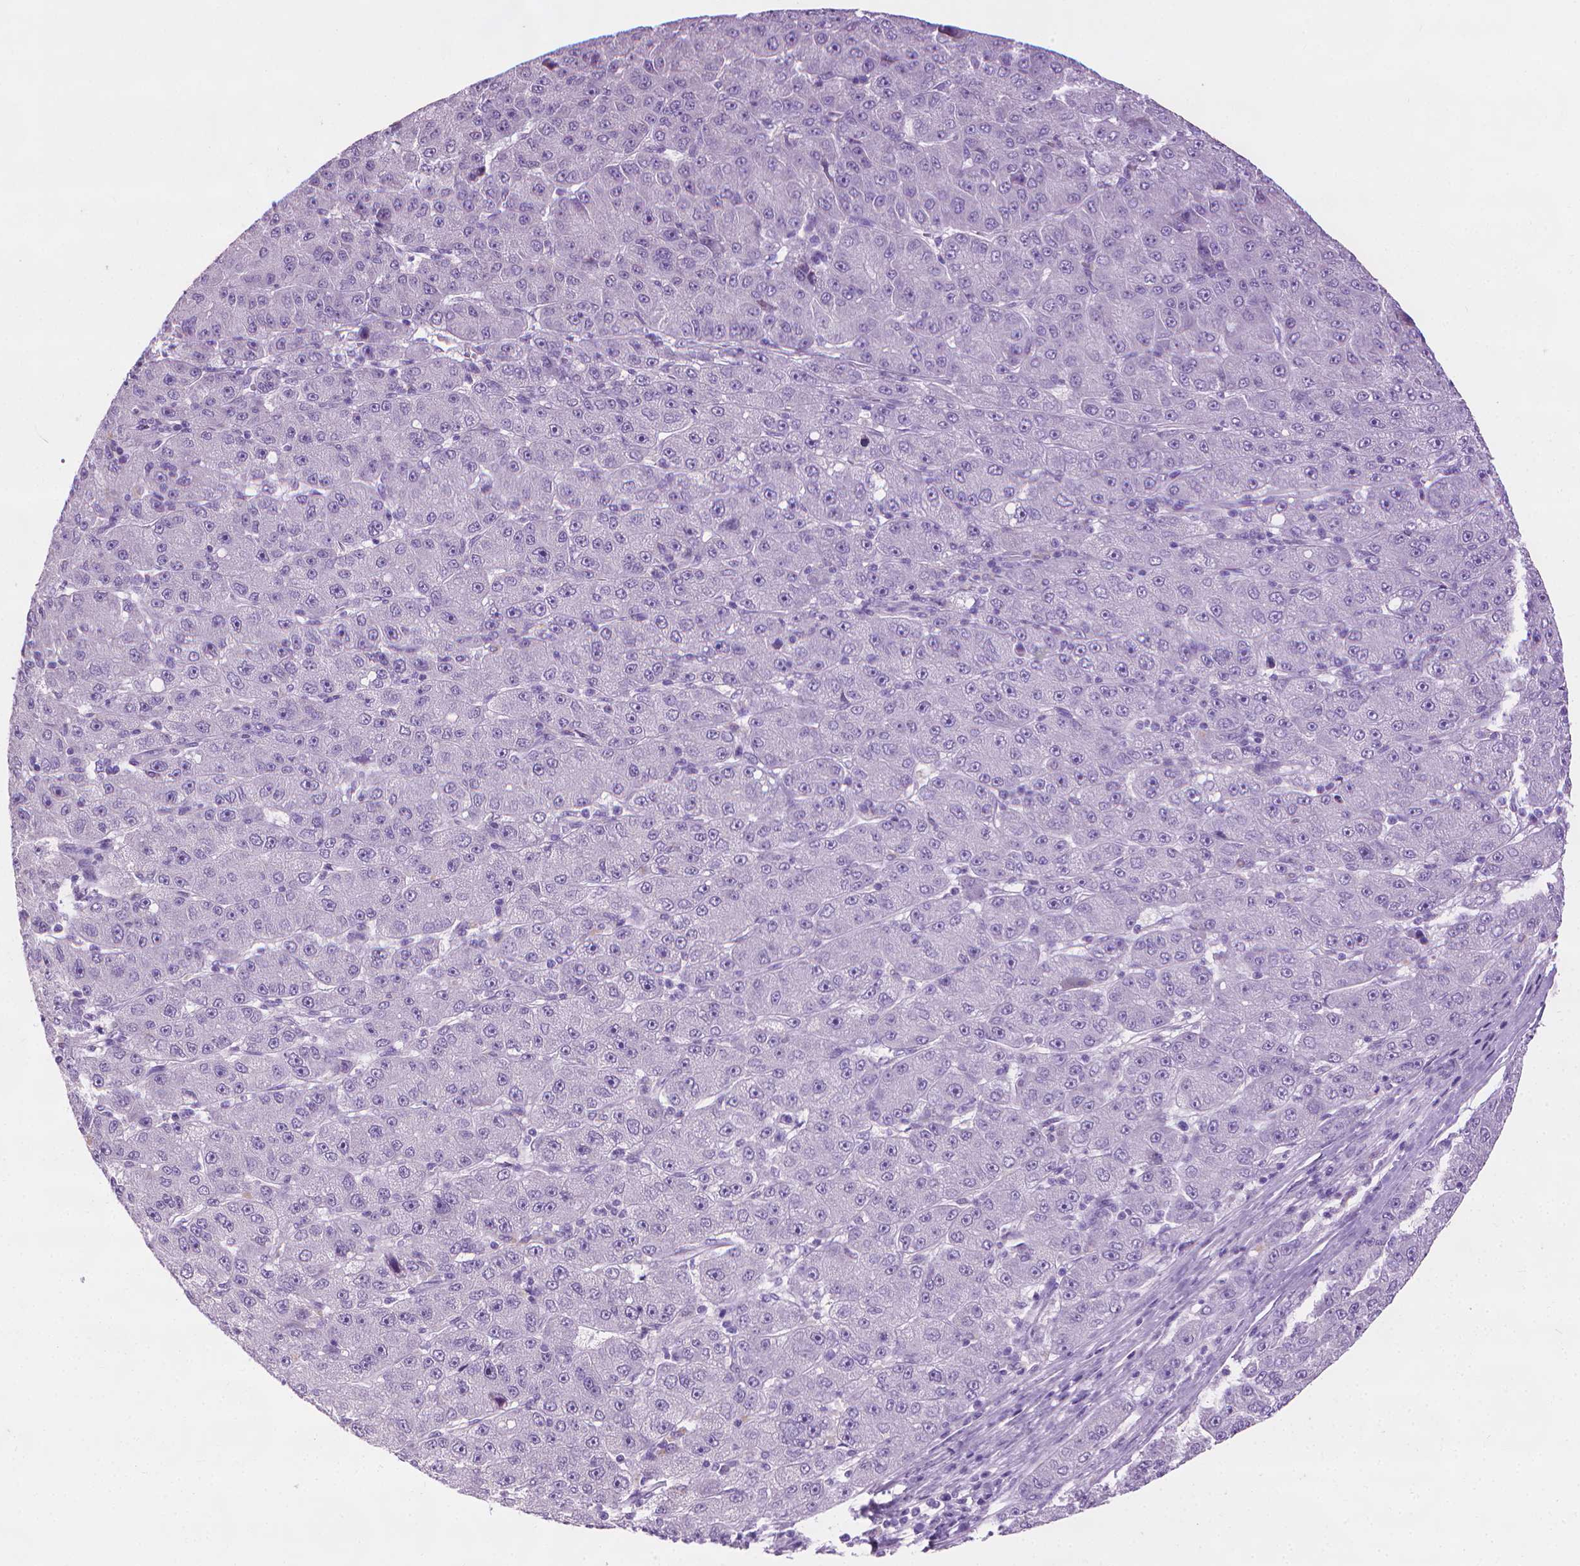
{"staining": {"intensity": "negative", "quantity": "none", "location": "none"}, "tissue": "liver cancer", "cell_type": "Tumor cells", "image_type": "cancer", "snomed": [{"axis": "morphology", "description": "Carcinoma, Hepatocellular, NOS"}, {"axis": "topography", "description": "Liver"}], "caption": "This histopathology image is of liver cancer stained with IHC to label a protein in brown with the nuclei are counter-stained blue. There is no staining in tumor cells.", "gene": "DNAI7", "patient": {"sex": "male", "age": 67}}